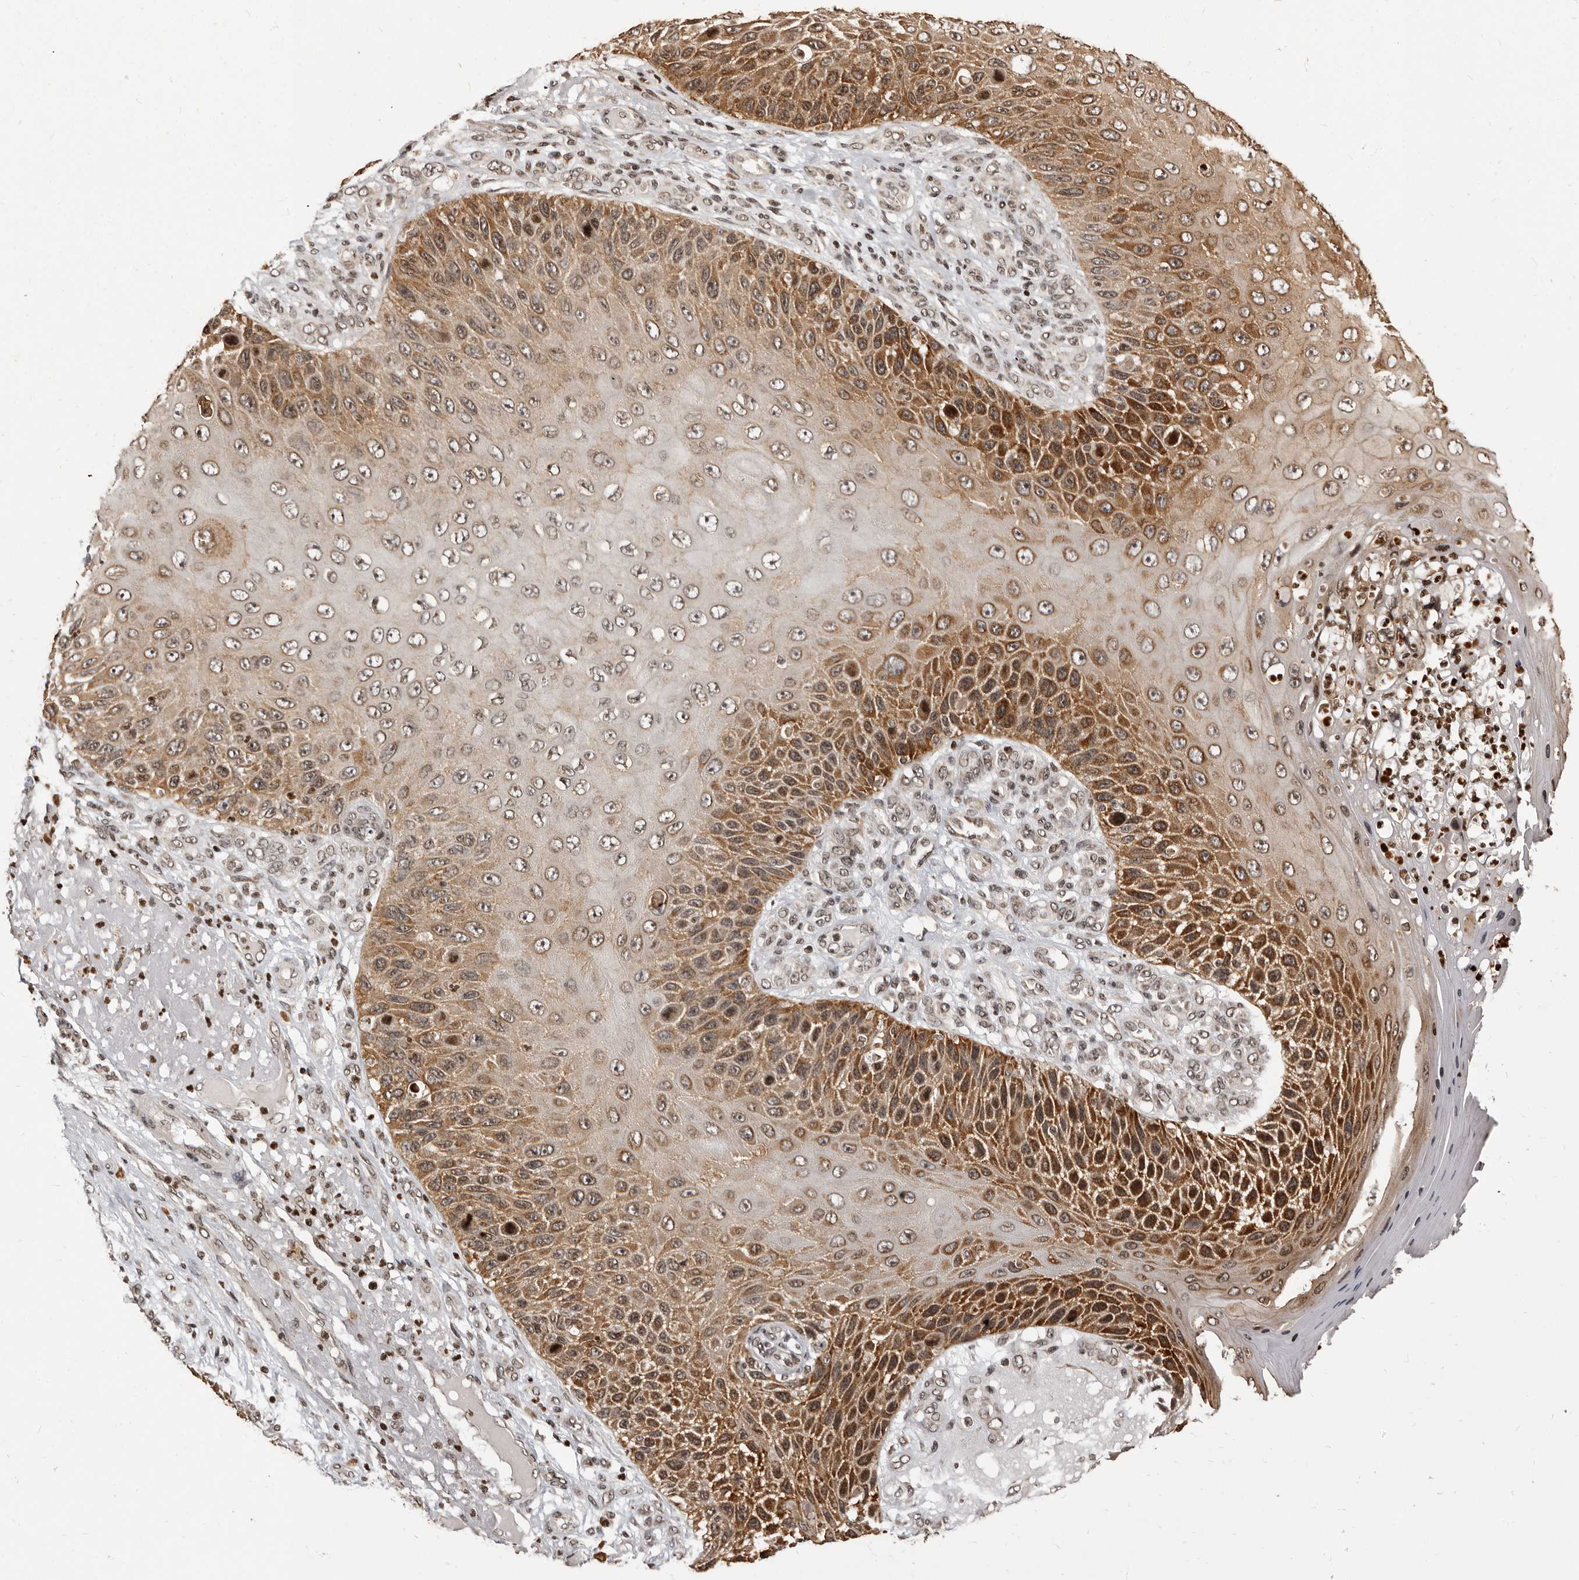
{"staining": {"intensity": "moderate", "quantity": ">75%", "location": "cytoplasmic/membranous"}, "tissue": "skin cancer", "cell_type": "Tumor cells", "image_type": "cancer", "snomed": [{"axis": "morphology", "description": "Squamous cell carcinoma, NOS"}, {"axis": "topography", "description": "Skin"}], "caption": "Skin cancer tissue shows moderate cytoplasmic/membranous staining in approximately >75% of tumor cells", "gene": "THUMPD1", "patient": {"sex": "female", "age": 88}}